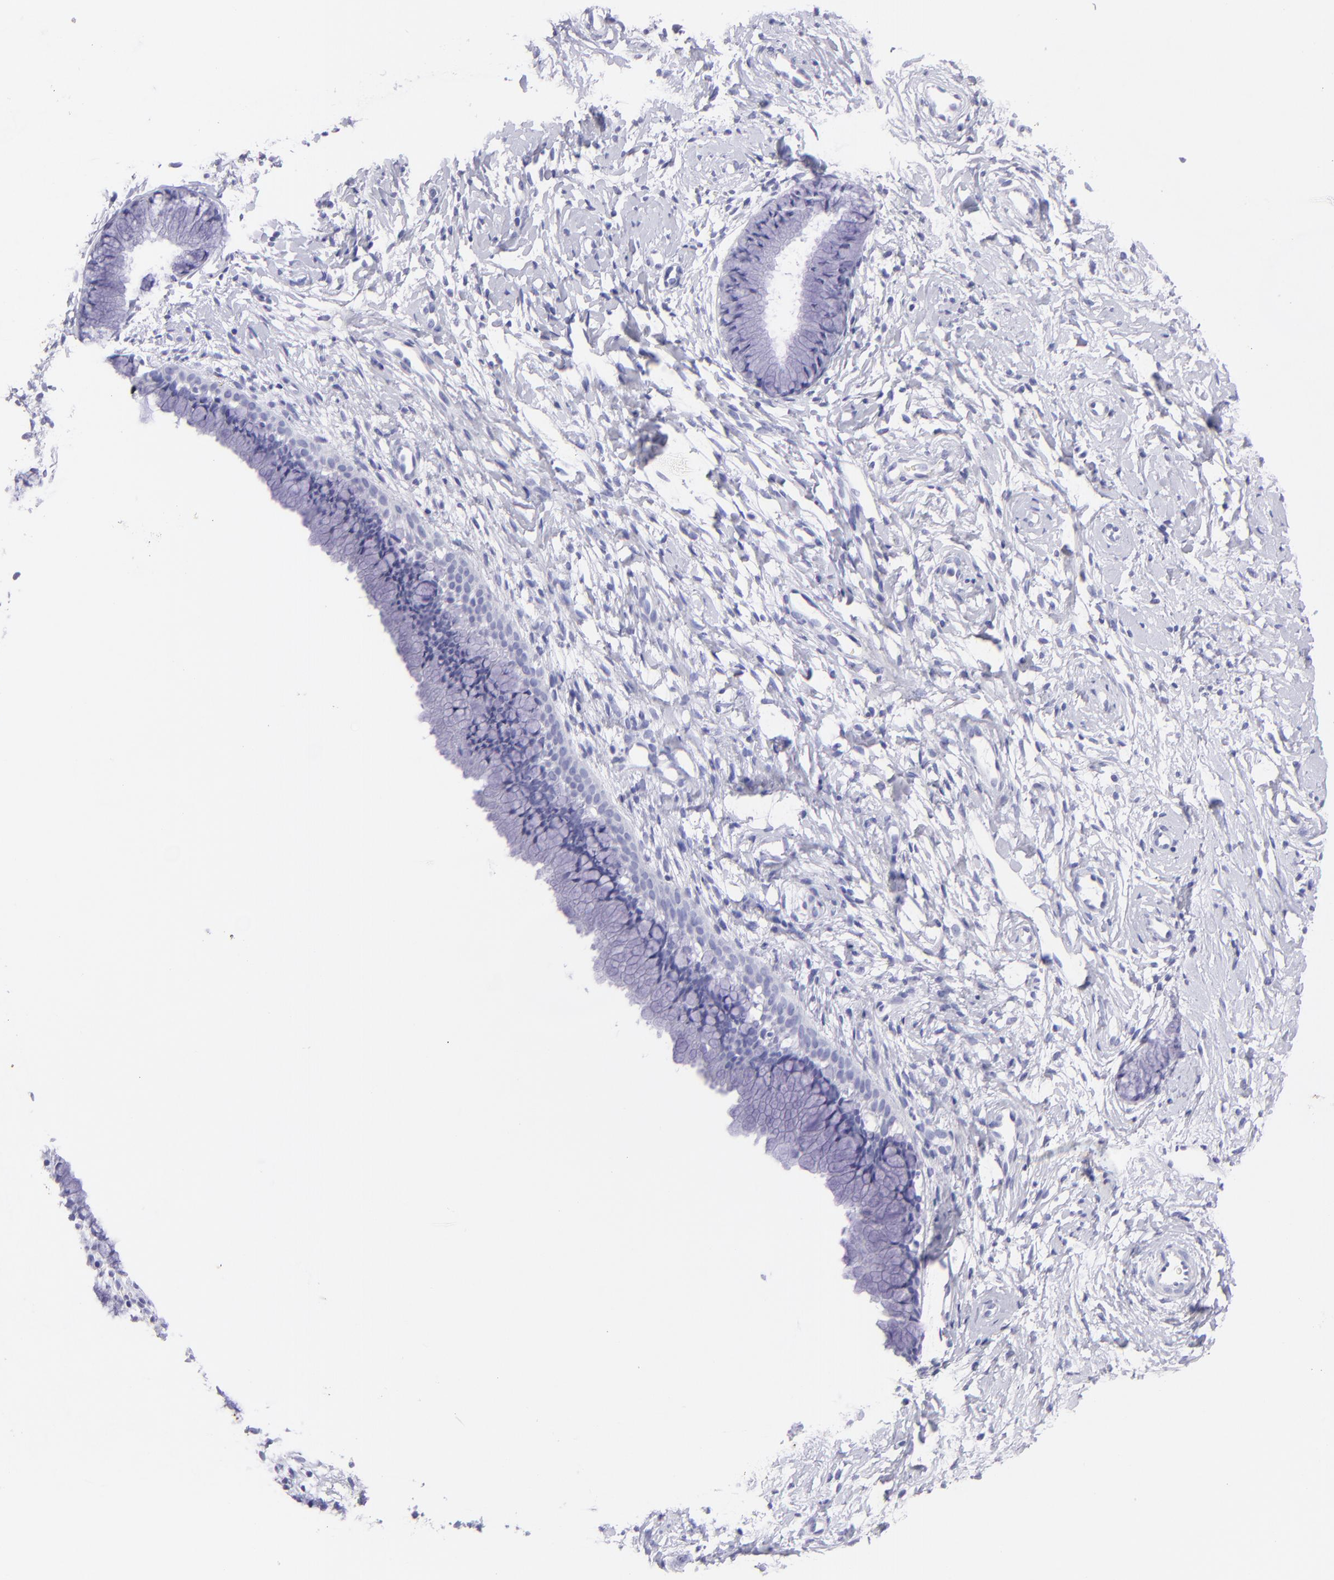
{"staining": {"intensity": "negative", "quantity": "none", "location": "none"}, "tissue": "cervix", "cell_type": "Glandular cells", "image_type": "normal", "snomed": [{"axis": "morphology", "description": "Normal tissue, NOS"}, {"axis": "topography", "description": "Cervix"}], "caption": "IHC of normal cervix demonstrates no expression in glandular cells. The staining is performed using DAB (3,3'-diaminobenzidine) brown chromogen with nuclei counter-stained in using hematoxylin.", "gene": "CNP", "patient": {"sex": "female", "age": 46}}